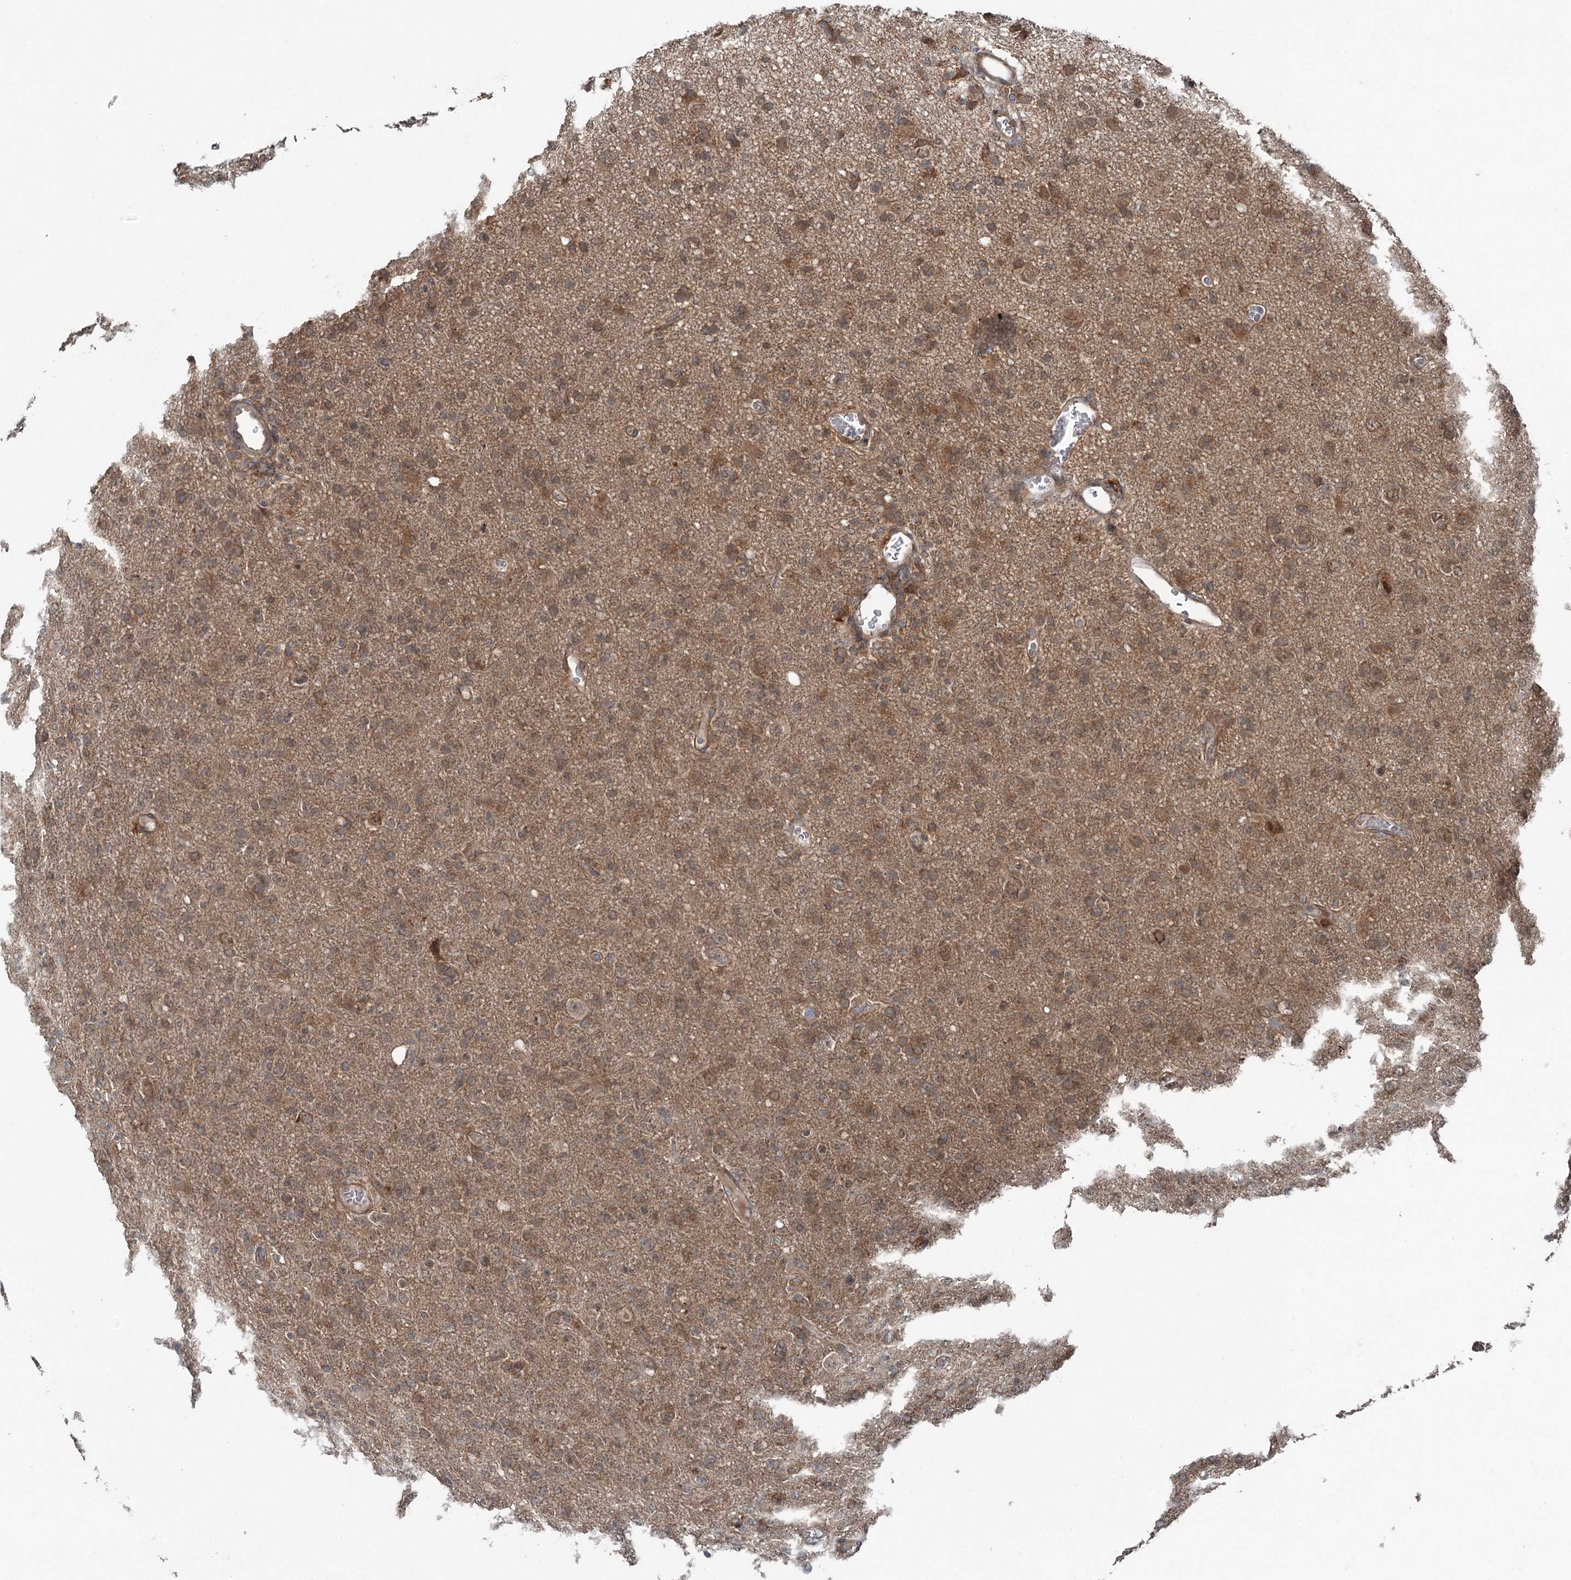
{"staining": {"intensity": "moderate", "quantity": ">75%", "location": "cytoplasmic/membranous,nuclear"}, "tissue": "glioma", "cell_type": "Tumor cells", "image_type": "cancer", "snomed": [{"axis": "morphology", "description": "Glioma, malignant, High grade"}, {"axis": "topography", "description": "Brain"}], "caption": "Immunohistochemical staining of human malignant glioma (high-grade) reveals moderate cytoplasmic/membranous and nuclear protein expression in about >75% of tumor cells.", "gene": "SKIC3", "patient": {"sex": "female", "age": 57}}